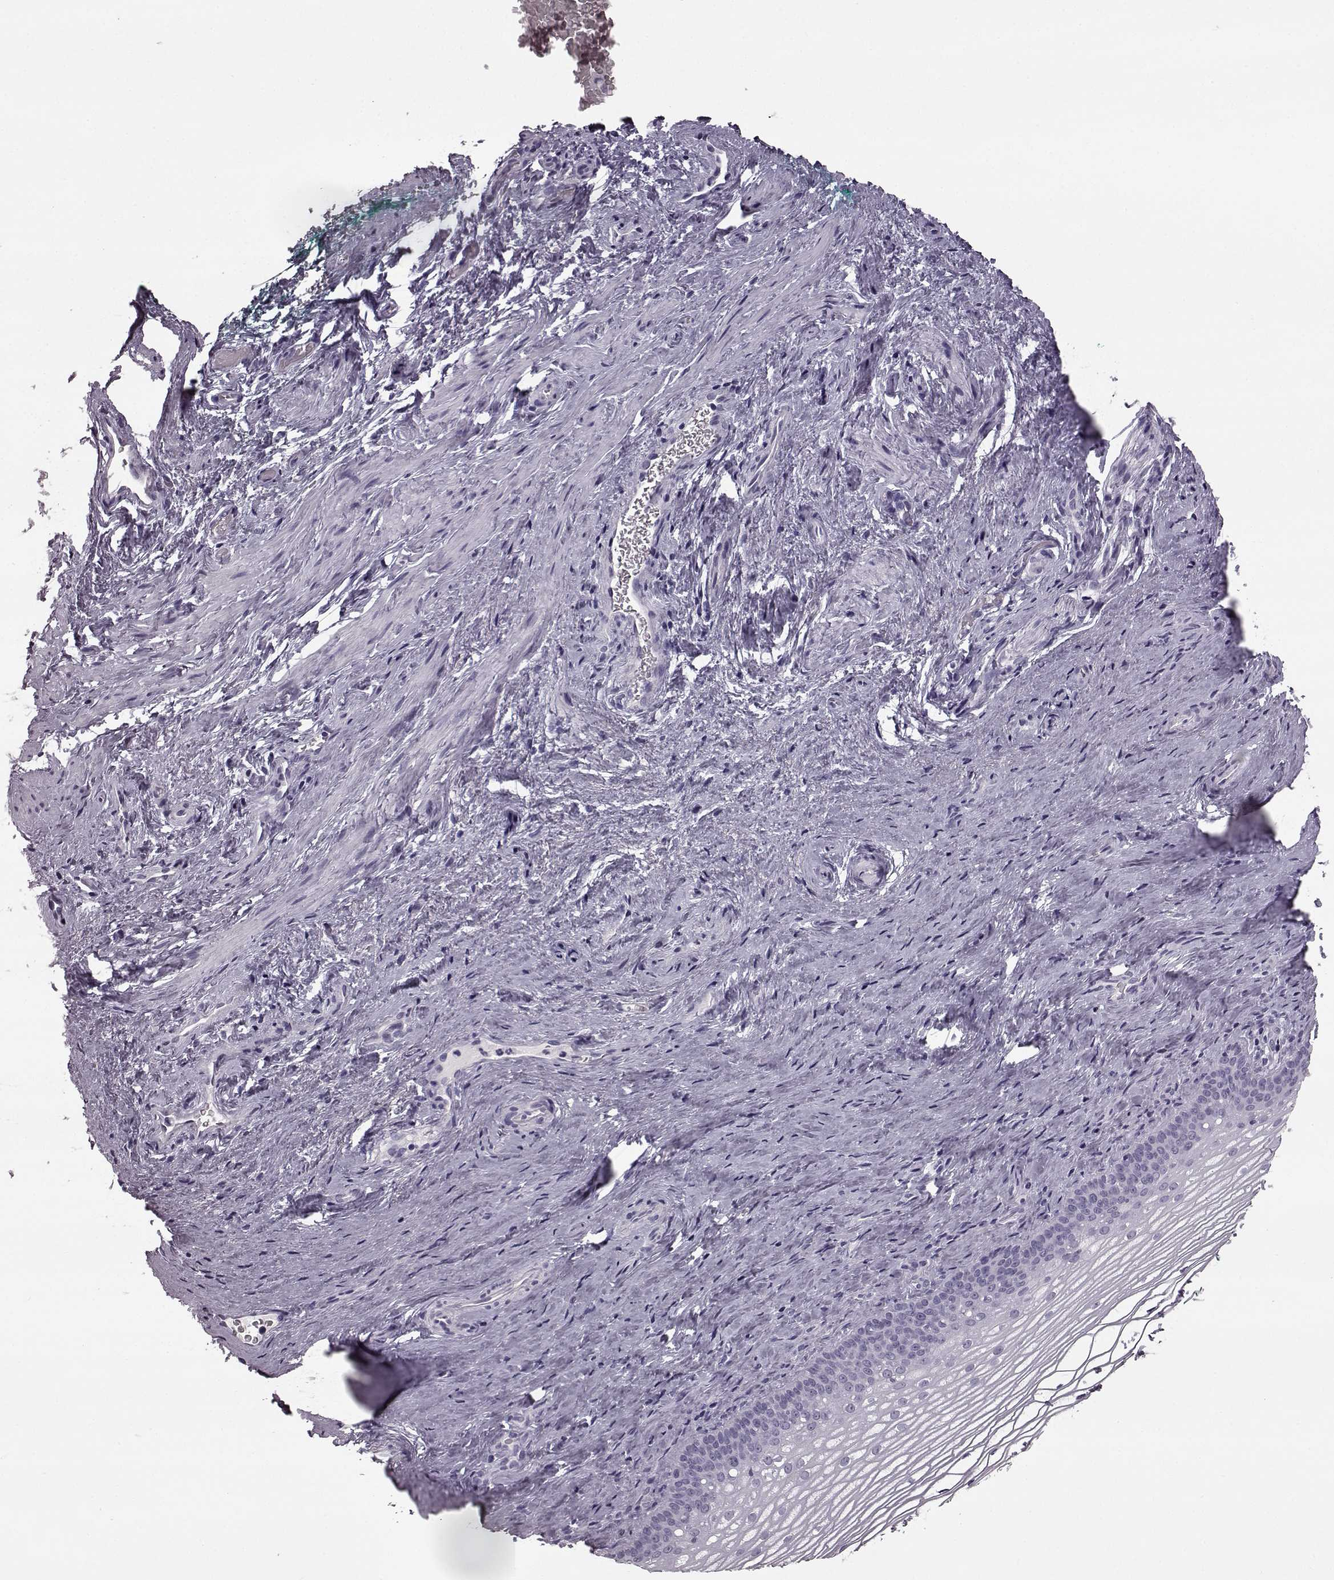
{"staining": {"intensity": "negative", "quantity": "none", "location": "none"}, "tissue": "vagina", "cell_type": "Squamous epithelial cells", "image_type": "normal", "snomed": [{"axis": "morphology", "description": "Normal tissue, NOS"}, {"axis": "topography", "description": "Vagina"}], "caption": "Image shows no protein expression in squamous epithelial cells of normal vagina.", "gene": "PRPH2", "patient": {"sex": "female", "age": 44}}